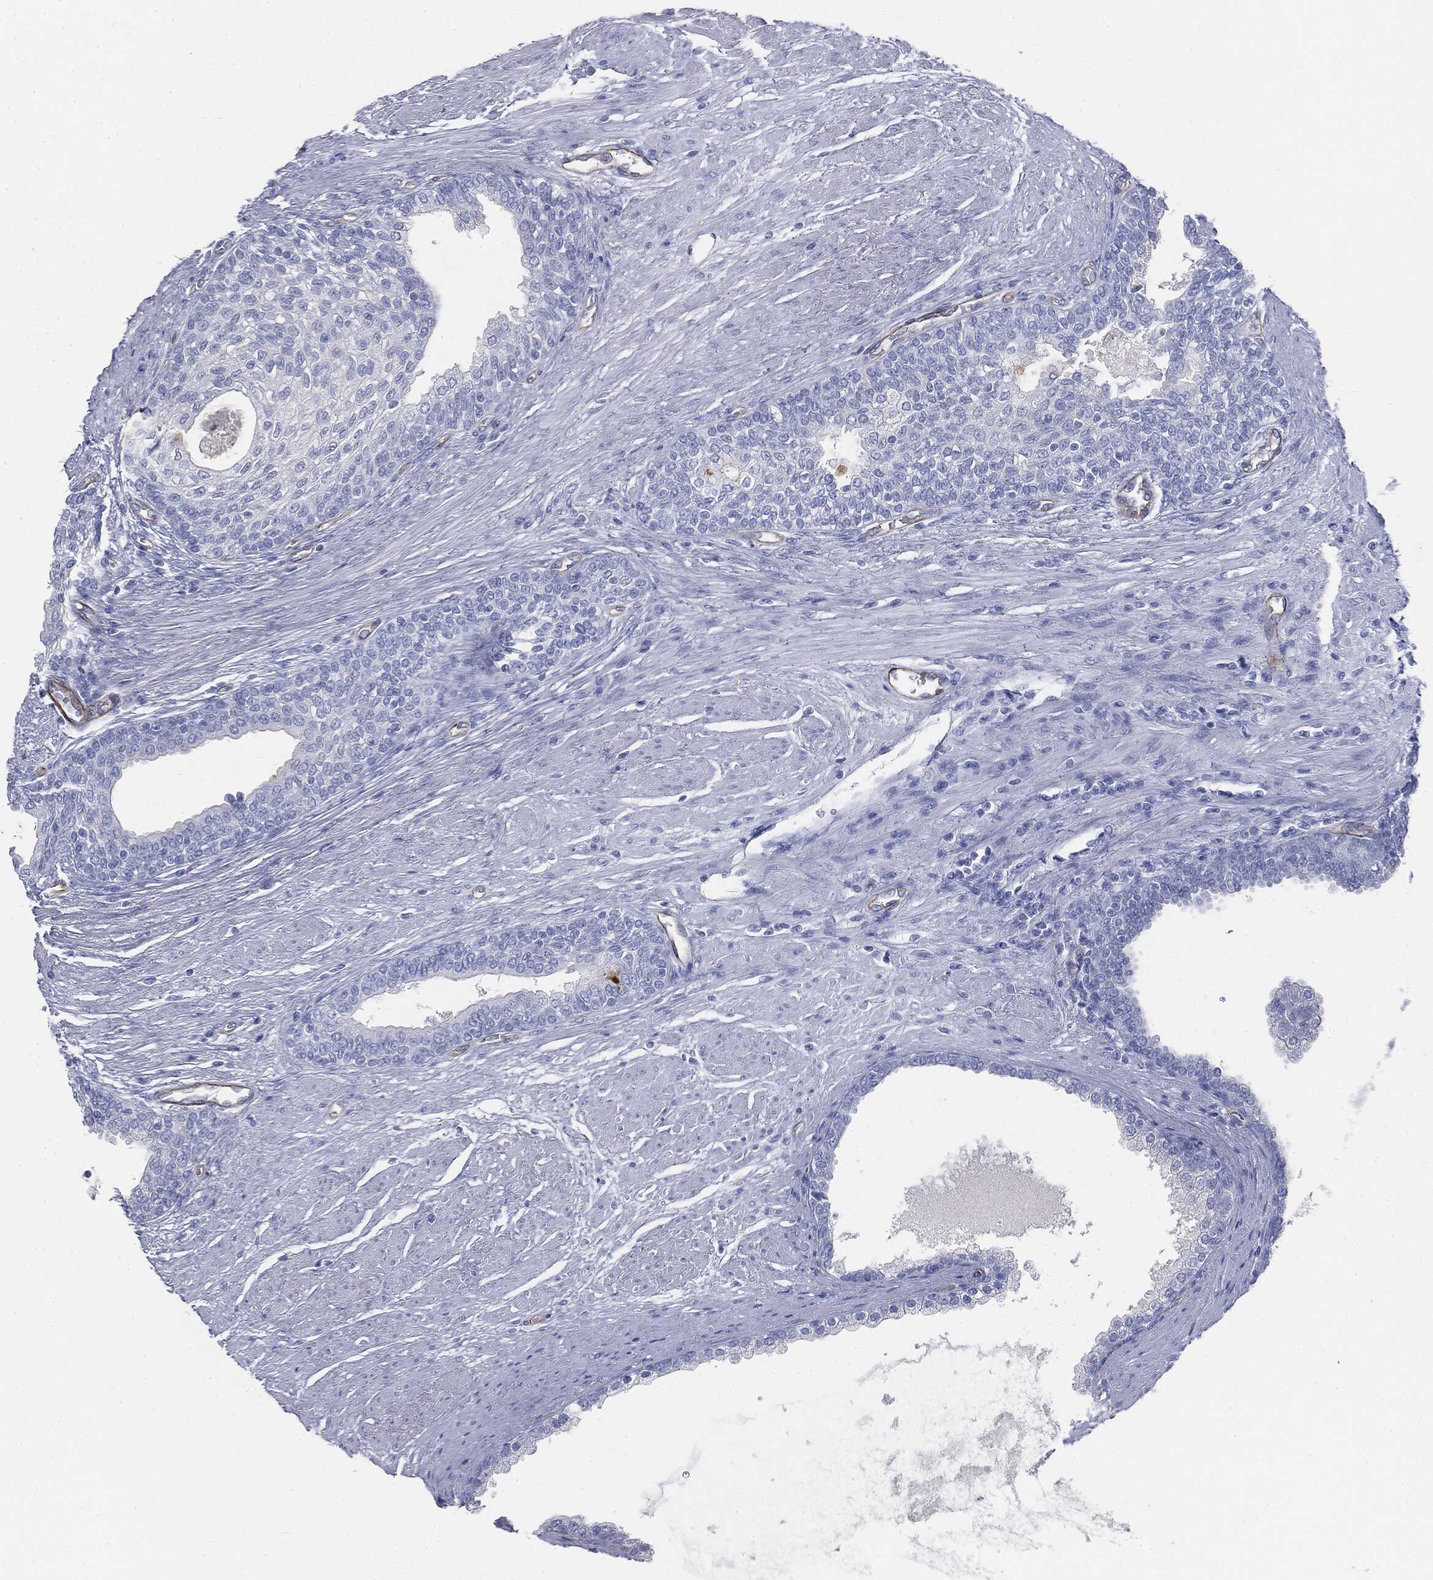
{"staining": {"intensity": "negative", "quantity": "none", "location": "none"}, "tissue": "prostate cancer", "cell_type": "Tumor cells", "image_type": "cancer", "snomed": [{"axis": "morphology", "description": "Adenocarcinoma, NOS"}, {"axis": "topography", "description": "Prostate and seminal vesicle, NOS"}, {"axis": "topography", "description": "Prostate"}], "caption": "Prostate cancer was stained to show a protein in brown. There is no significant staining in tumor cells.", "gene": "MUC5AC", "patient": {"sex": "male", "age": 62}}